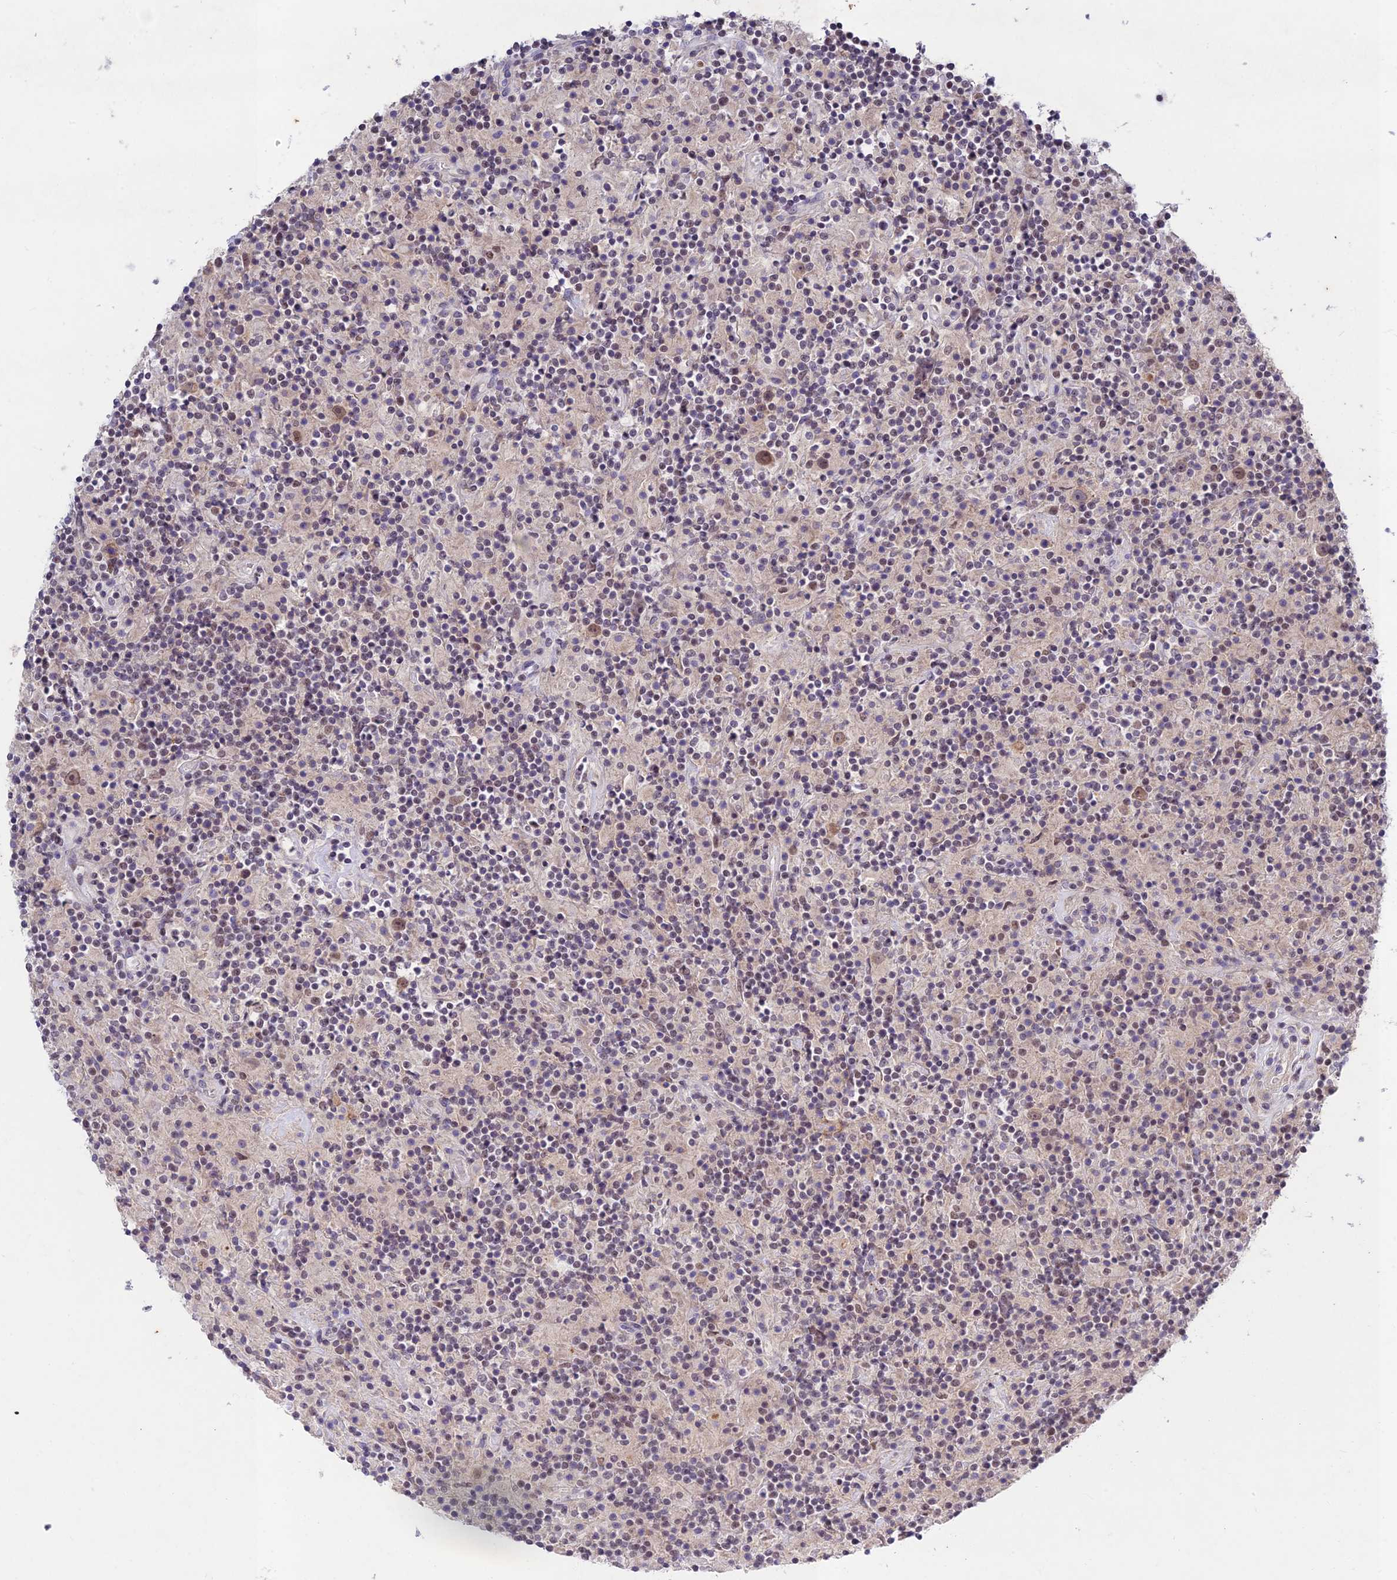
{"staining": {"intensity": "moderate", "quantity": ">75%", "location": "nuclear"}, "tissue": "lymphoma", "cell_type": "Tumor cells", "image_type": "cancer", "snomed": [{"axis": "morphology", "description": "Hodgkin's disease, NOS"}, {"axis": "topography", "description": "Lymph node"}], "caption": "A brown stain highlights moderate nuclear expression of a protein in lymphoma tumor cells. The staining was performed using DAB (3,3'-diaminobenzidine) to visualize the protein expression in brown, while the nuclei were stained in blue with hematoxylin (Magnification: 20x).", "gene": "RAVER1", "patient": {"sex": "male", "age": 70}}